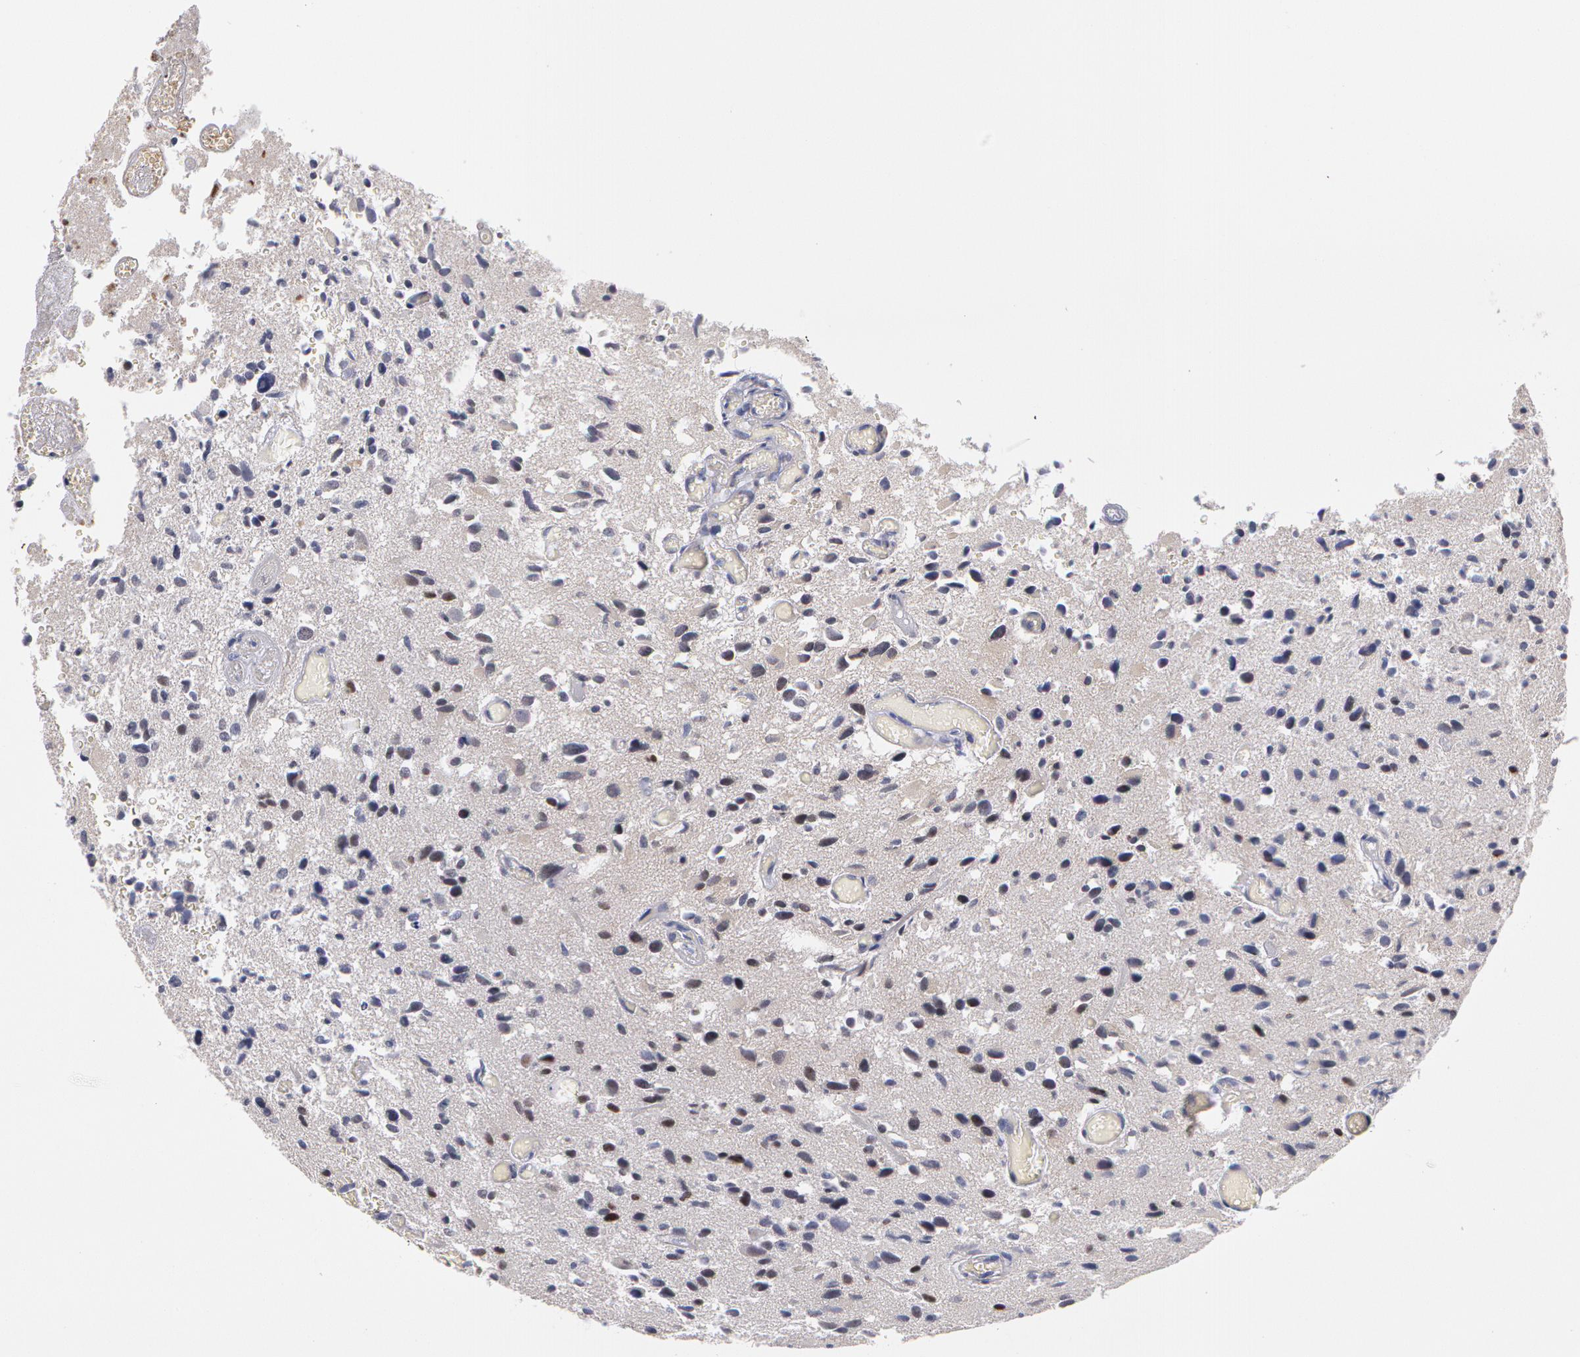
{"staining": {"intensity": "weak", "quantity": "<25%", "location": "nuclear"}, "tissue": "glioma", "cell_type": "Tumor cells", "image_type": "cancer", "snomed": [{"axis": "morphology", "description": "Glioma, malignant, High grade"}, {"axis": "topography", "description": "Brain"}], "caption": "Human glioma stained for a protein using immunohistochemistry (IHC) demonstrates no expression in tumor cells.", "gene": "PRICKLE1", "patient": {"sex": "male", "age": 69}}